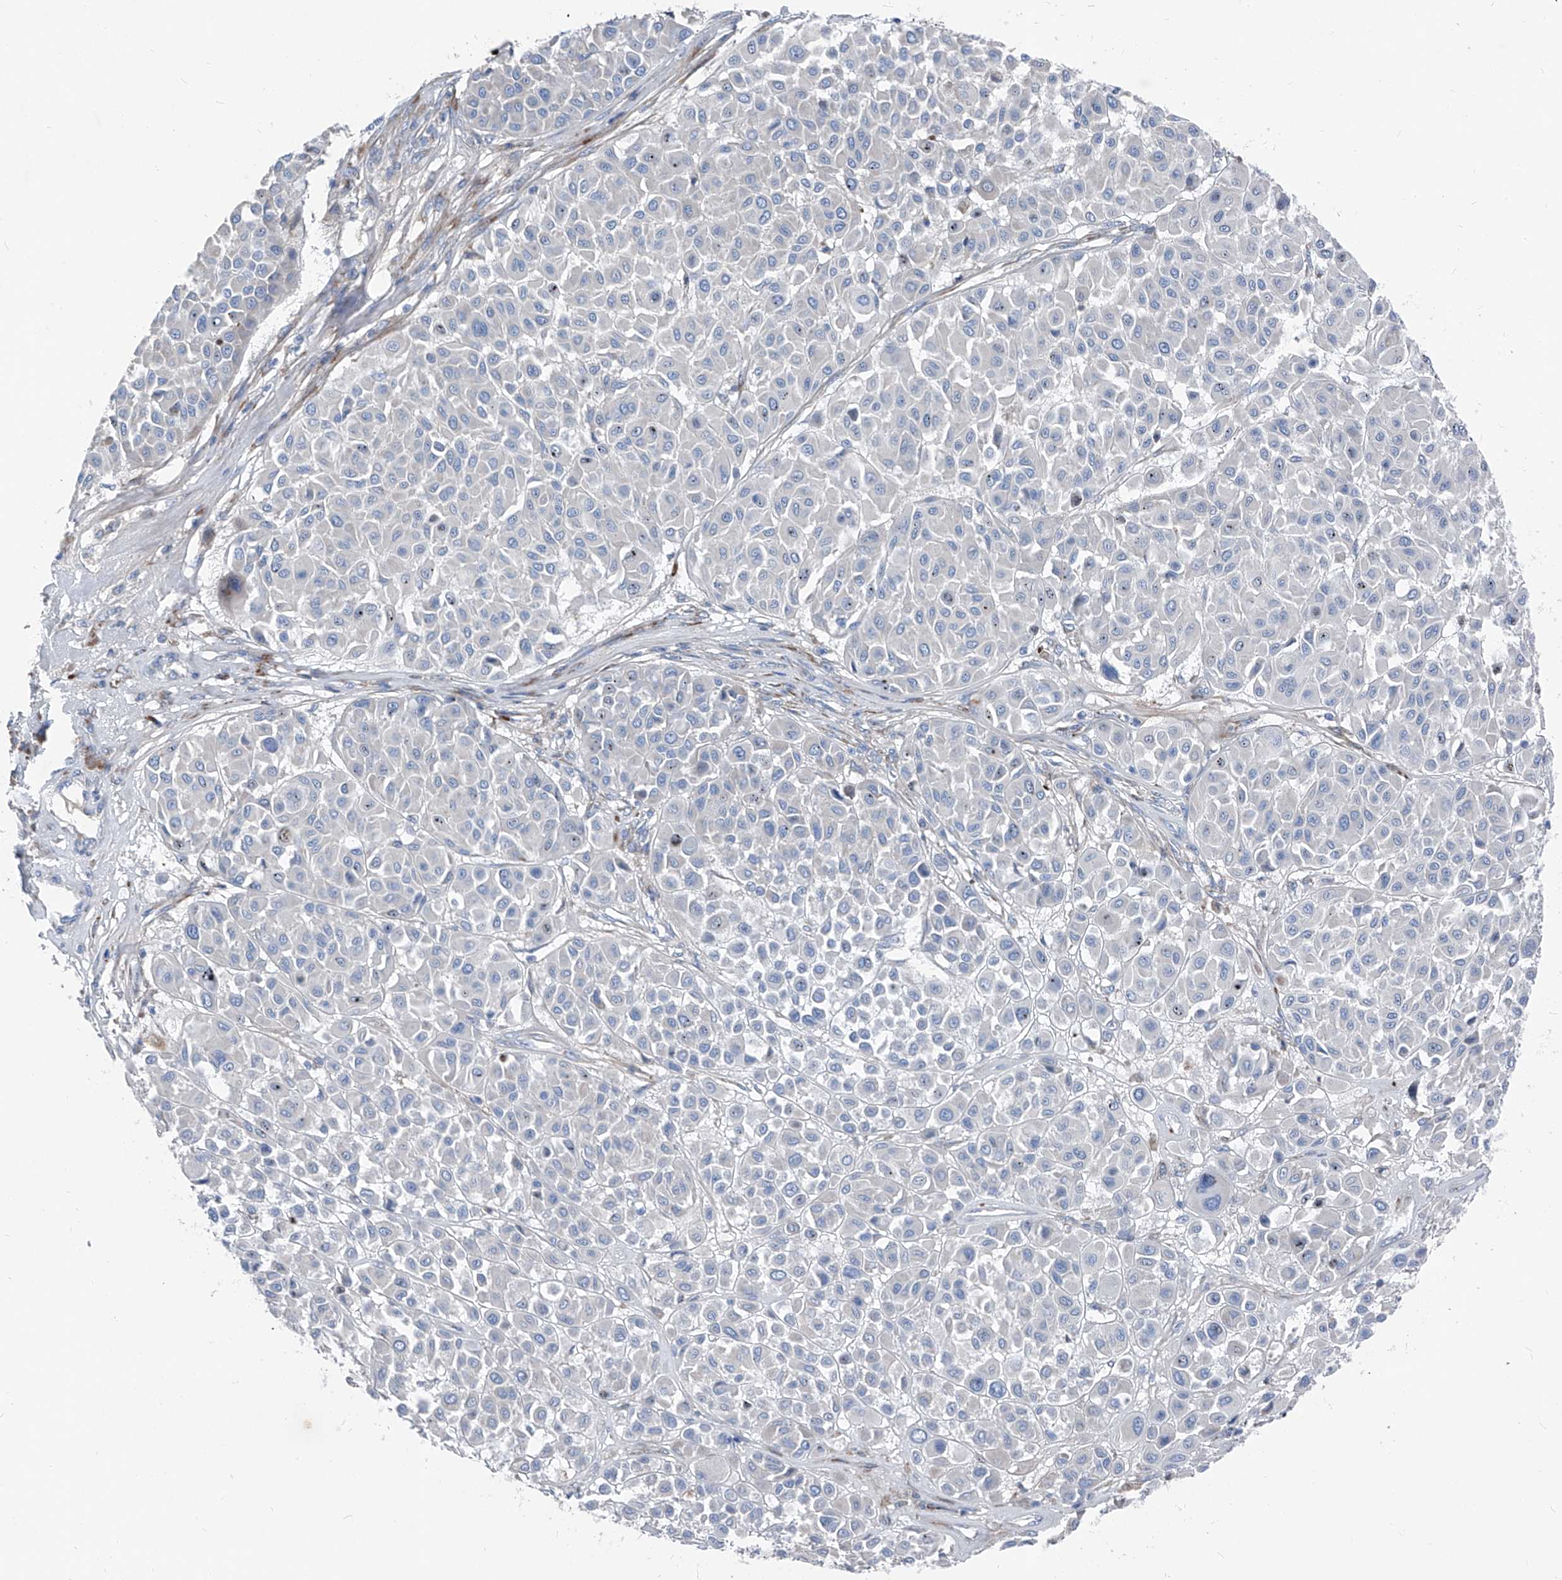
{"staining": {"intensity": "negative", "quantity": "none", "location": "none"}, "tissue": "melanoma", "cell_type": "Tumor cells", "image_type": "cancer", "snomed": [{"axis": "morphology", "description": "Malignant melanoma, Metastatic site"}, {"axis": "topography", "description": "Soft tissue"}], "caption": "Immunohistochemical staining of human melanoma shows no significant staining in tumor cells. (DAB immunohistochemistry (IHC) visualized using brightfield microscopy, high magnification).", "gene": "IFI27", "patient": {"sex": "male", "age": 41}}